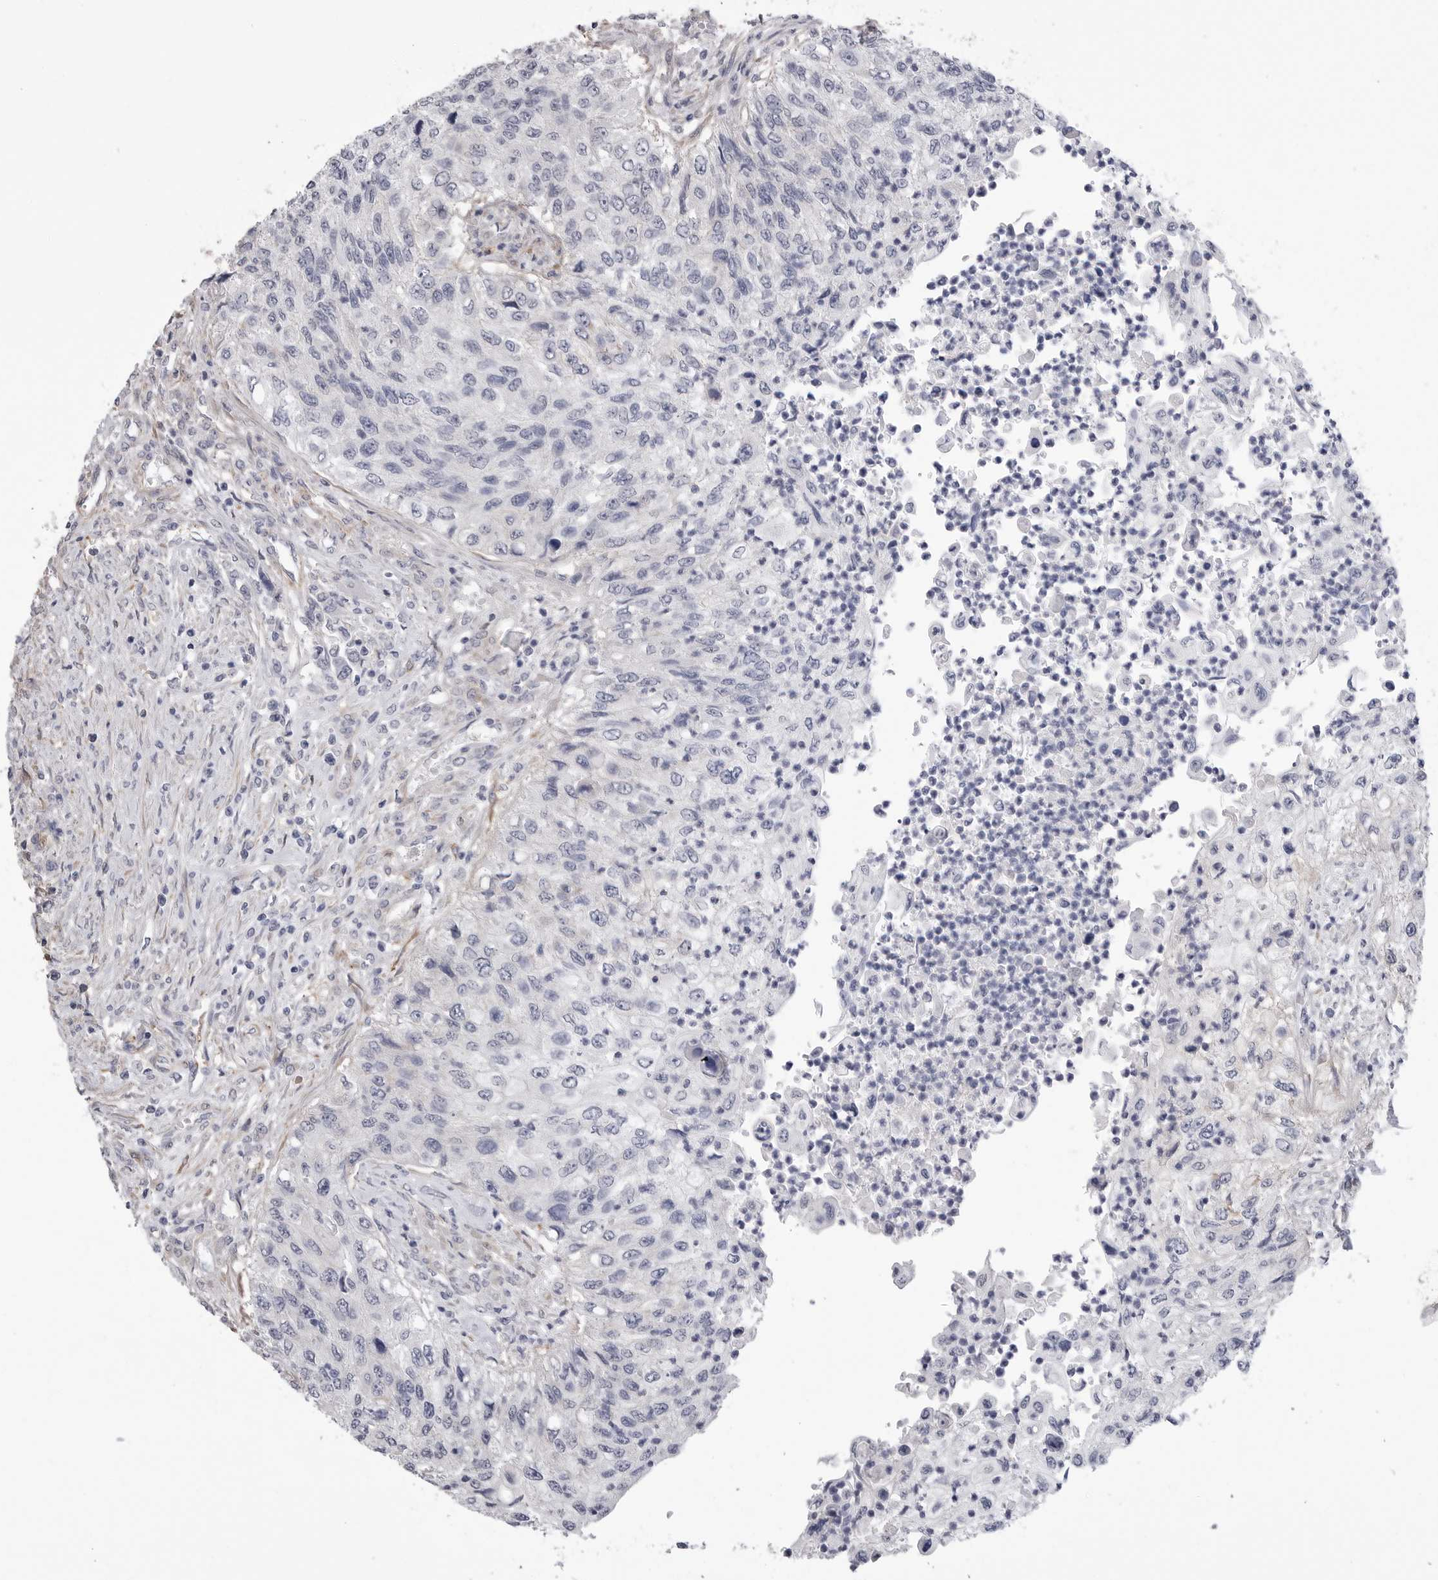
{"staining": {"intensity": "negative", "quantity": "none", "location": "none"}, "tissue": "urothelial cancer", "cell_type": "Tumor cells", "image_type": "cancer", "snomed": [{"axis": "morphology", "description": "Urothelial carcinoma, High grade"}, {"axis": "topography", "description": "Urinary bladder"}], "caption": "An immunohistochemistry photomicrograph of urothelial cancer is shown. There is no staining in tumor cells of urothelial cancer.", "gene": "AKAP12", "patient": {"sex": "female", "age": 60}}